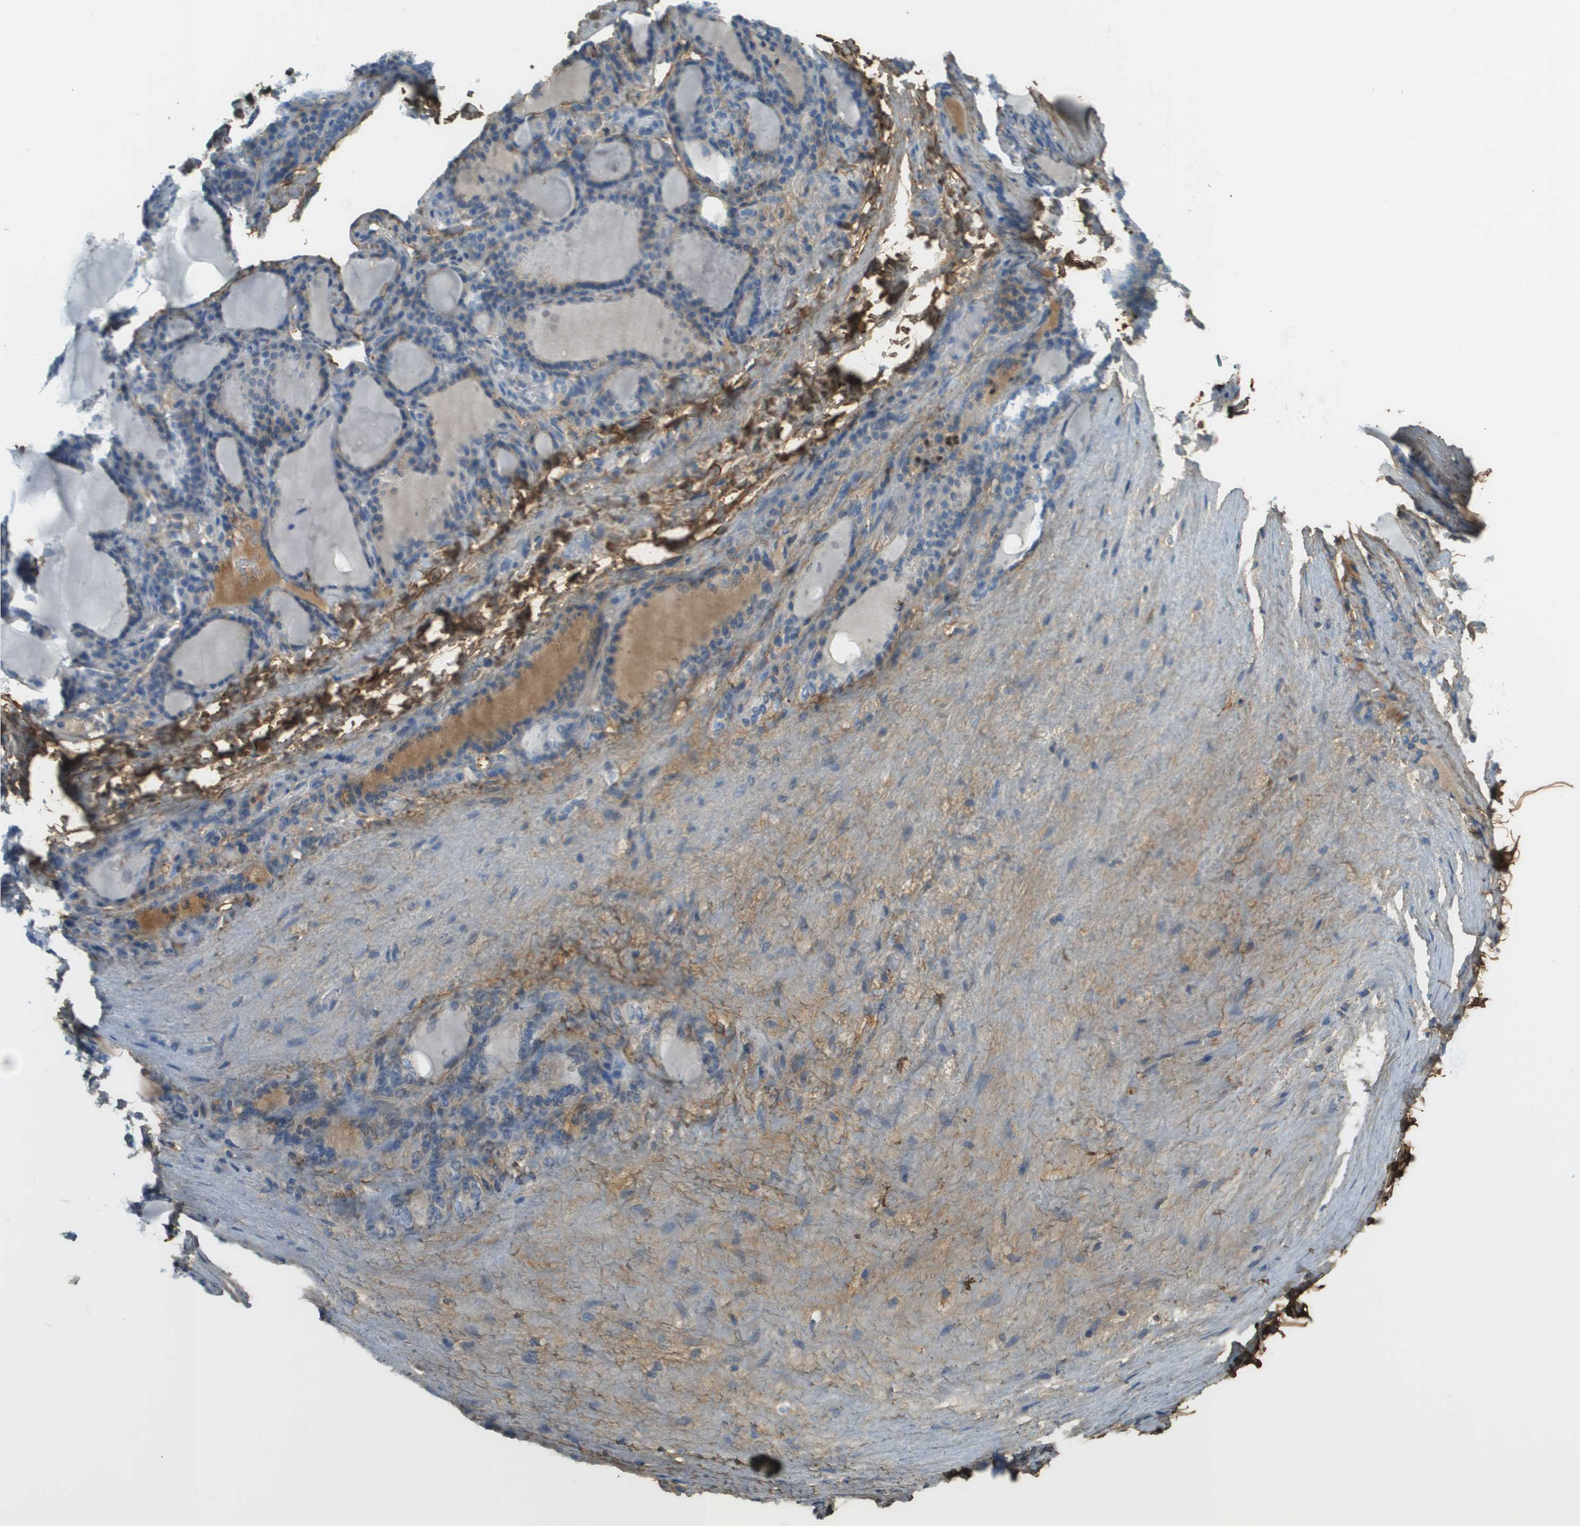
{"staining": {"intensity": "weak", "quantity": "<25%", "location": "cytoplasmic/membranous"}, "tissue": "thyroid gland", "cell_type": "Glandular cells", "image_type": "normal", "snomed": [{"axis": "morphology", "description": "Normal tissue, NOS"}, {"axis": "topography", "description": "Thyroid gland"}], "caption": "The histopathology image displays no significant staining in glandular cells of thyroid gland. (DAB (3,3'-diaminobenzidine) immunohistochemistry (IHC) with hematoxylin counter stain).", "gene": "DCN", "patient": {"sex": "female", "age": 28}}